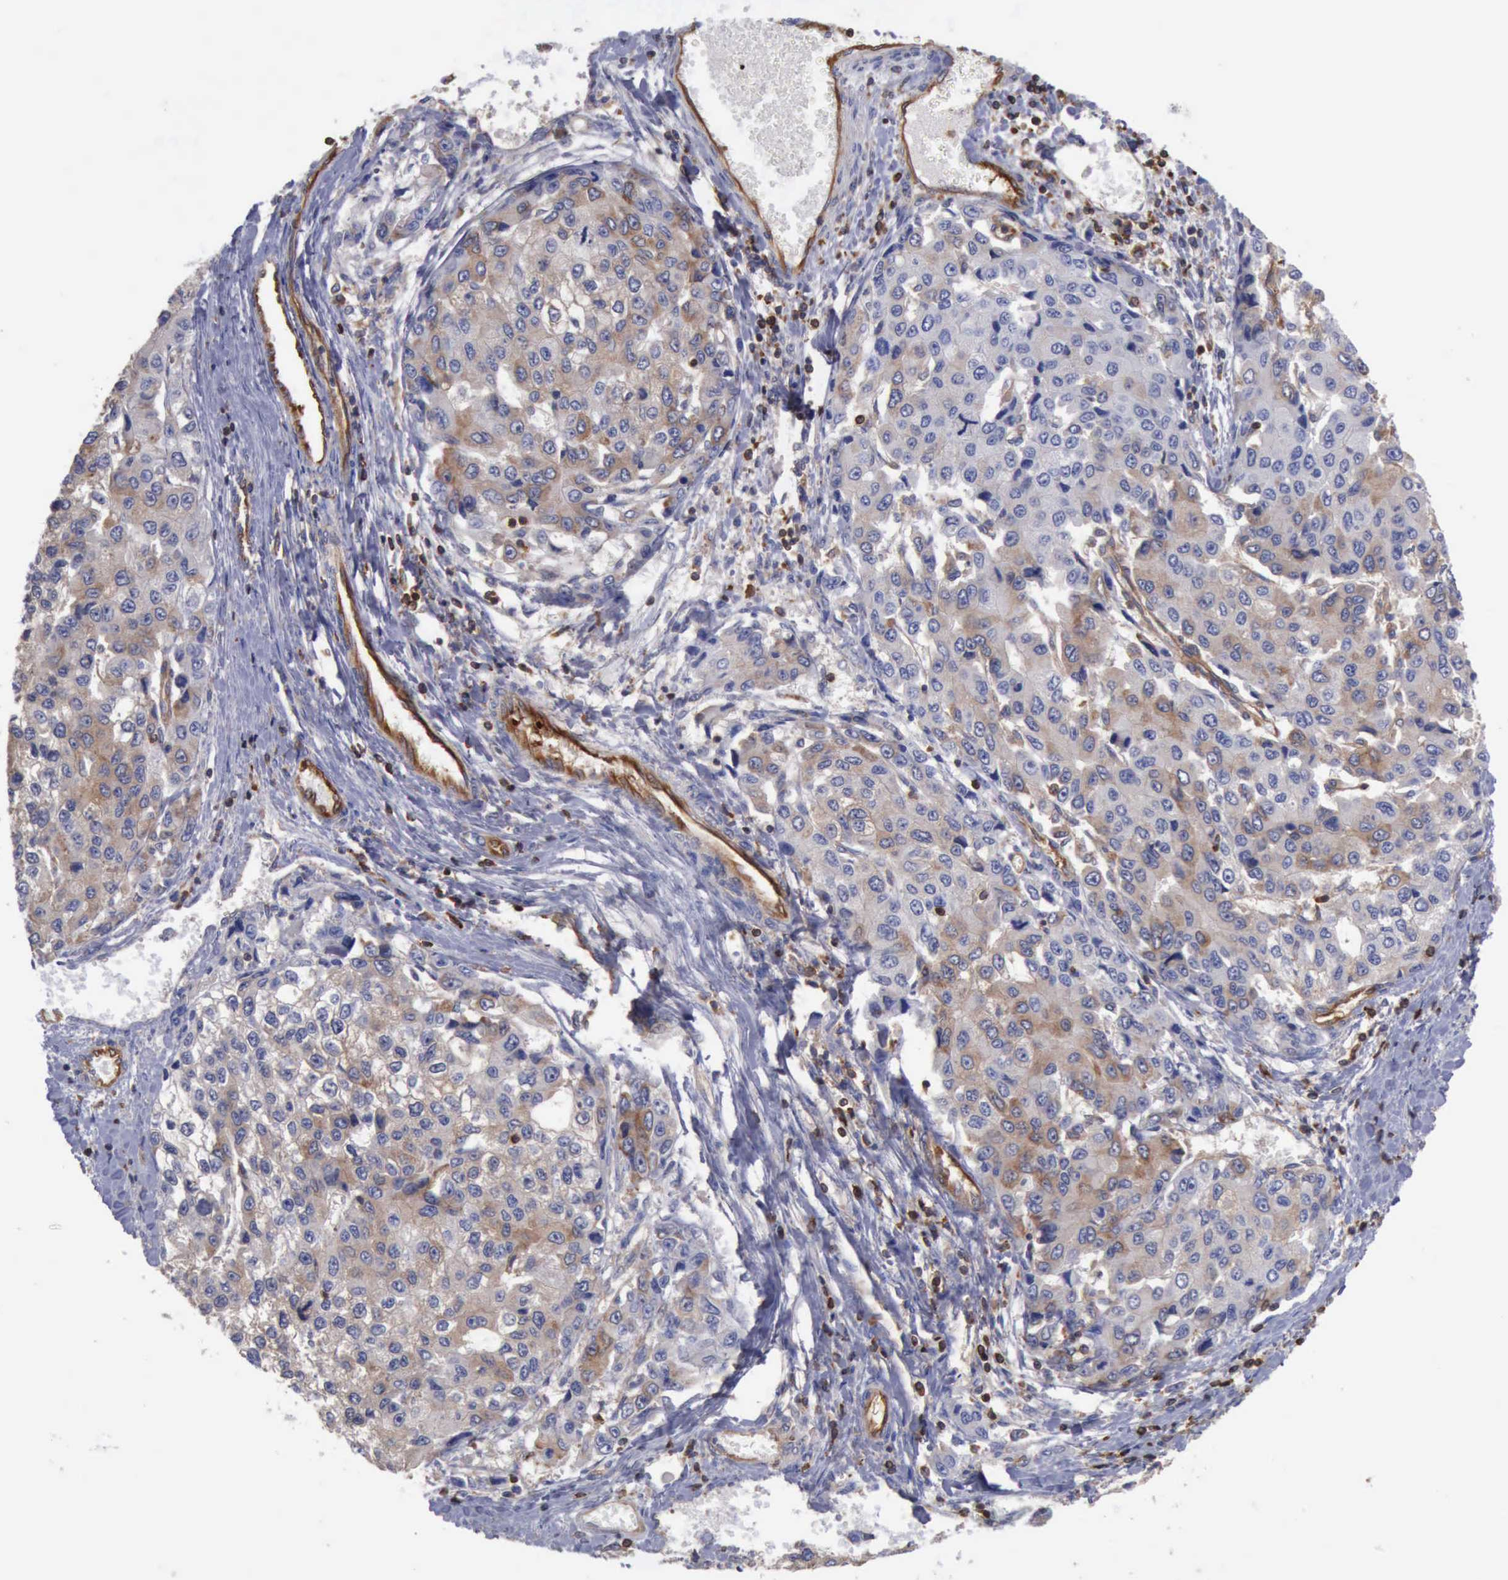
{"staining": {"intensity": "moderate", "quantity": ">75%", "location": "cytoplasmic/membranous"}, "tissue": "liver cancer", "cell_type": "Tumor cells", "image_type": "cancer", "snomed": [{"axis": "morphology", "description": "Carcinoma, Hepatocellular, NOS"}, {"axis": "topography", "description": "Liver"}], "caption": "Liver cancer tissue shows moderate cytoplasmic/membranous staining in about >75% of tumor cells, visualized by immunohistochemistry.", "gene": "PDCD4", "patient": {"sex": "female", "age": 66}}